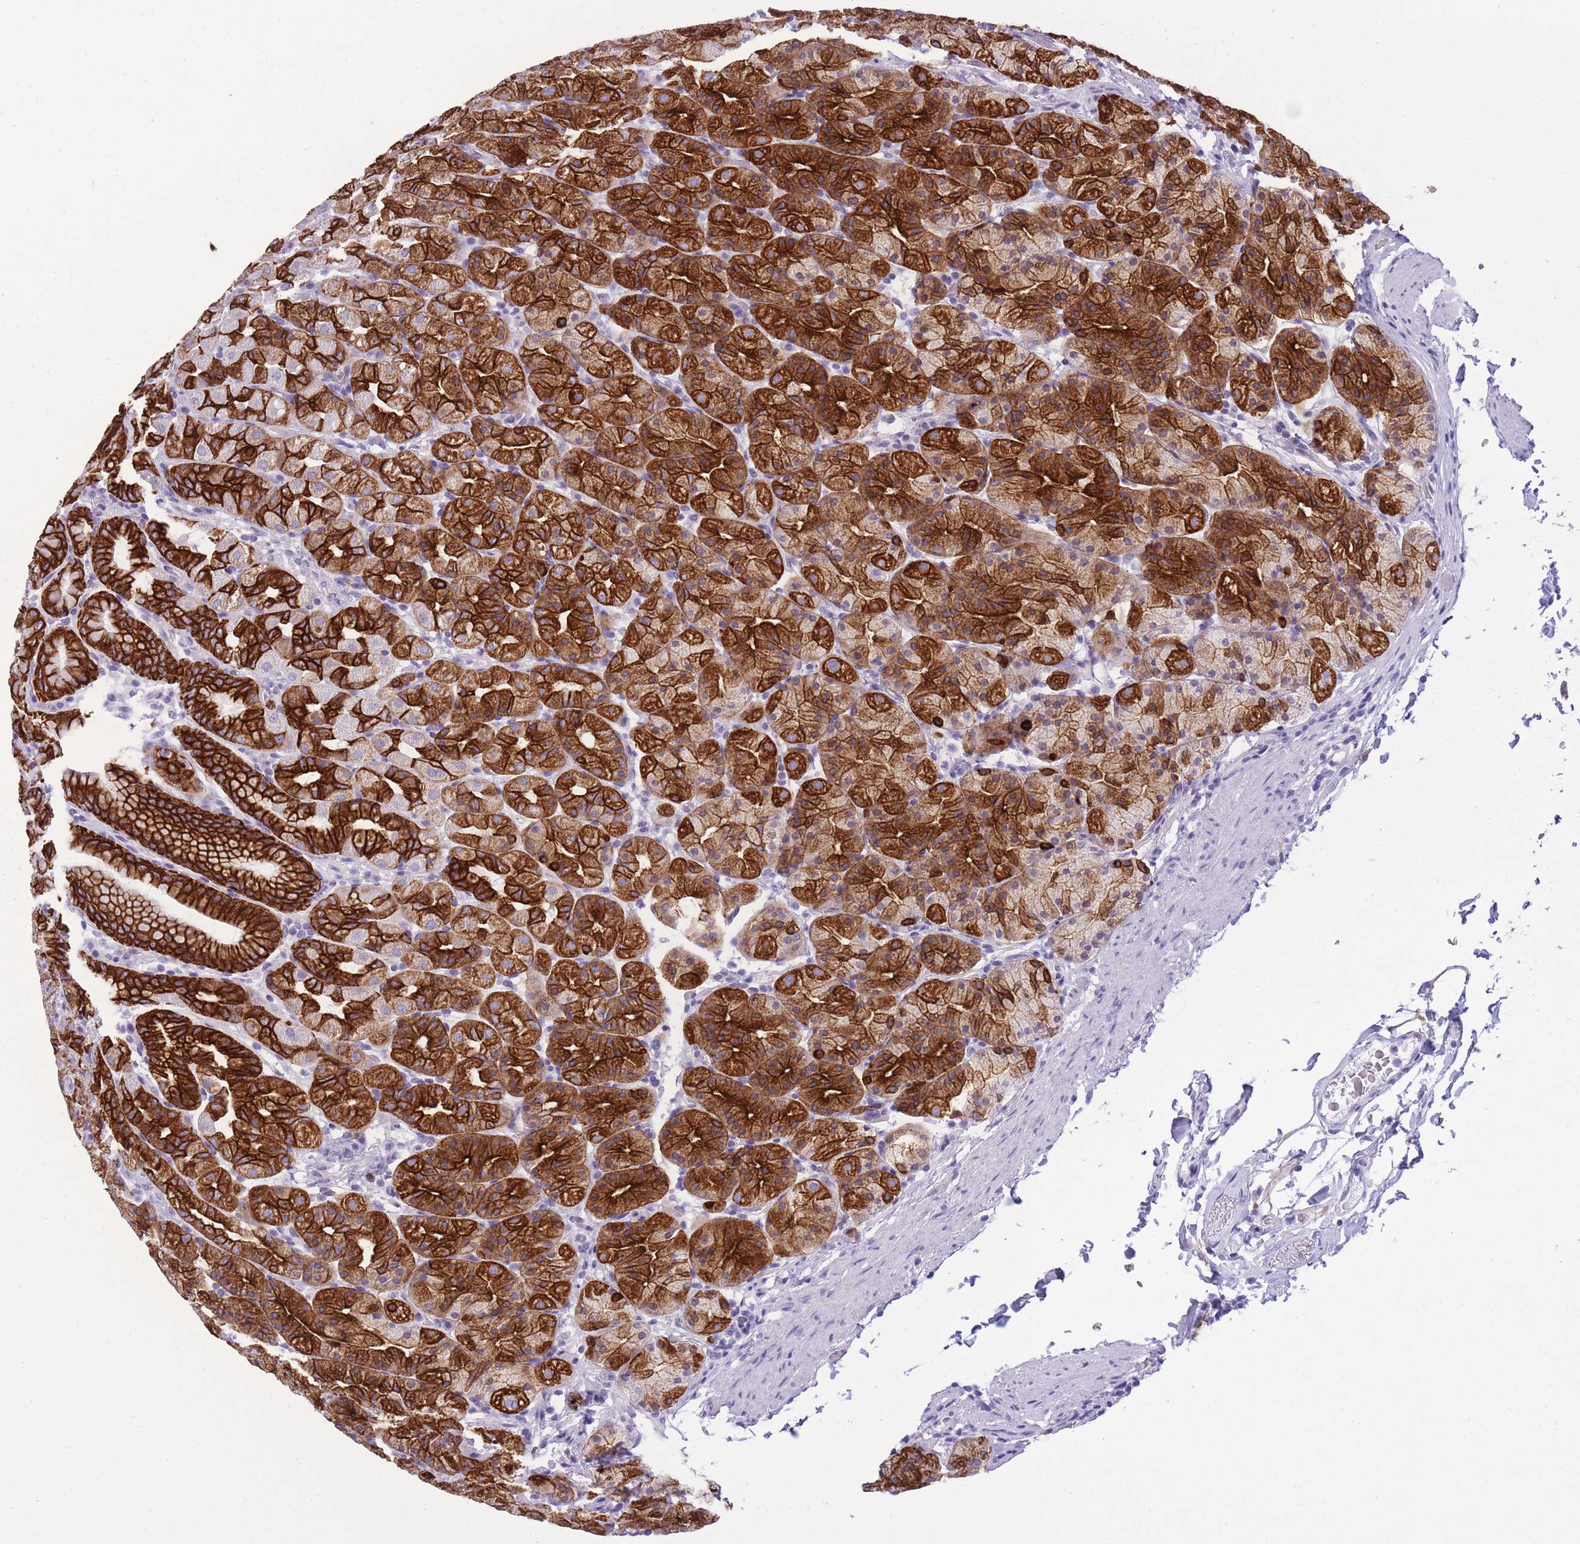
{"staining": {"intensity": "strong", "quantity": ">75%", "location": "cytoplasmic/membranous"}, "tissue": "stomach", "cell_type": "Glandular cells", "image_type": "normal", "snomed": [{"axis": "morphology", "description": "Normal tissue, NOS"}, {"axis": "topography", "description": "Stomach, upper"}, {"axis": "topography", "description": "Stomach"}], "caption": "Glandular cells display high levels of strong cytoplasmic/membranous positivity in approximately >75% of cells in benign stomach. (Stains: DAB in brown, nuclei in blue, Microscopy: brightfield microscopy at high magnification).", "gene": "RADX", "patient": {"sex": "male", "age": 68}}